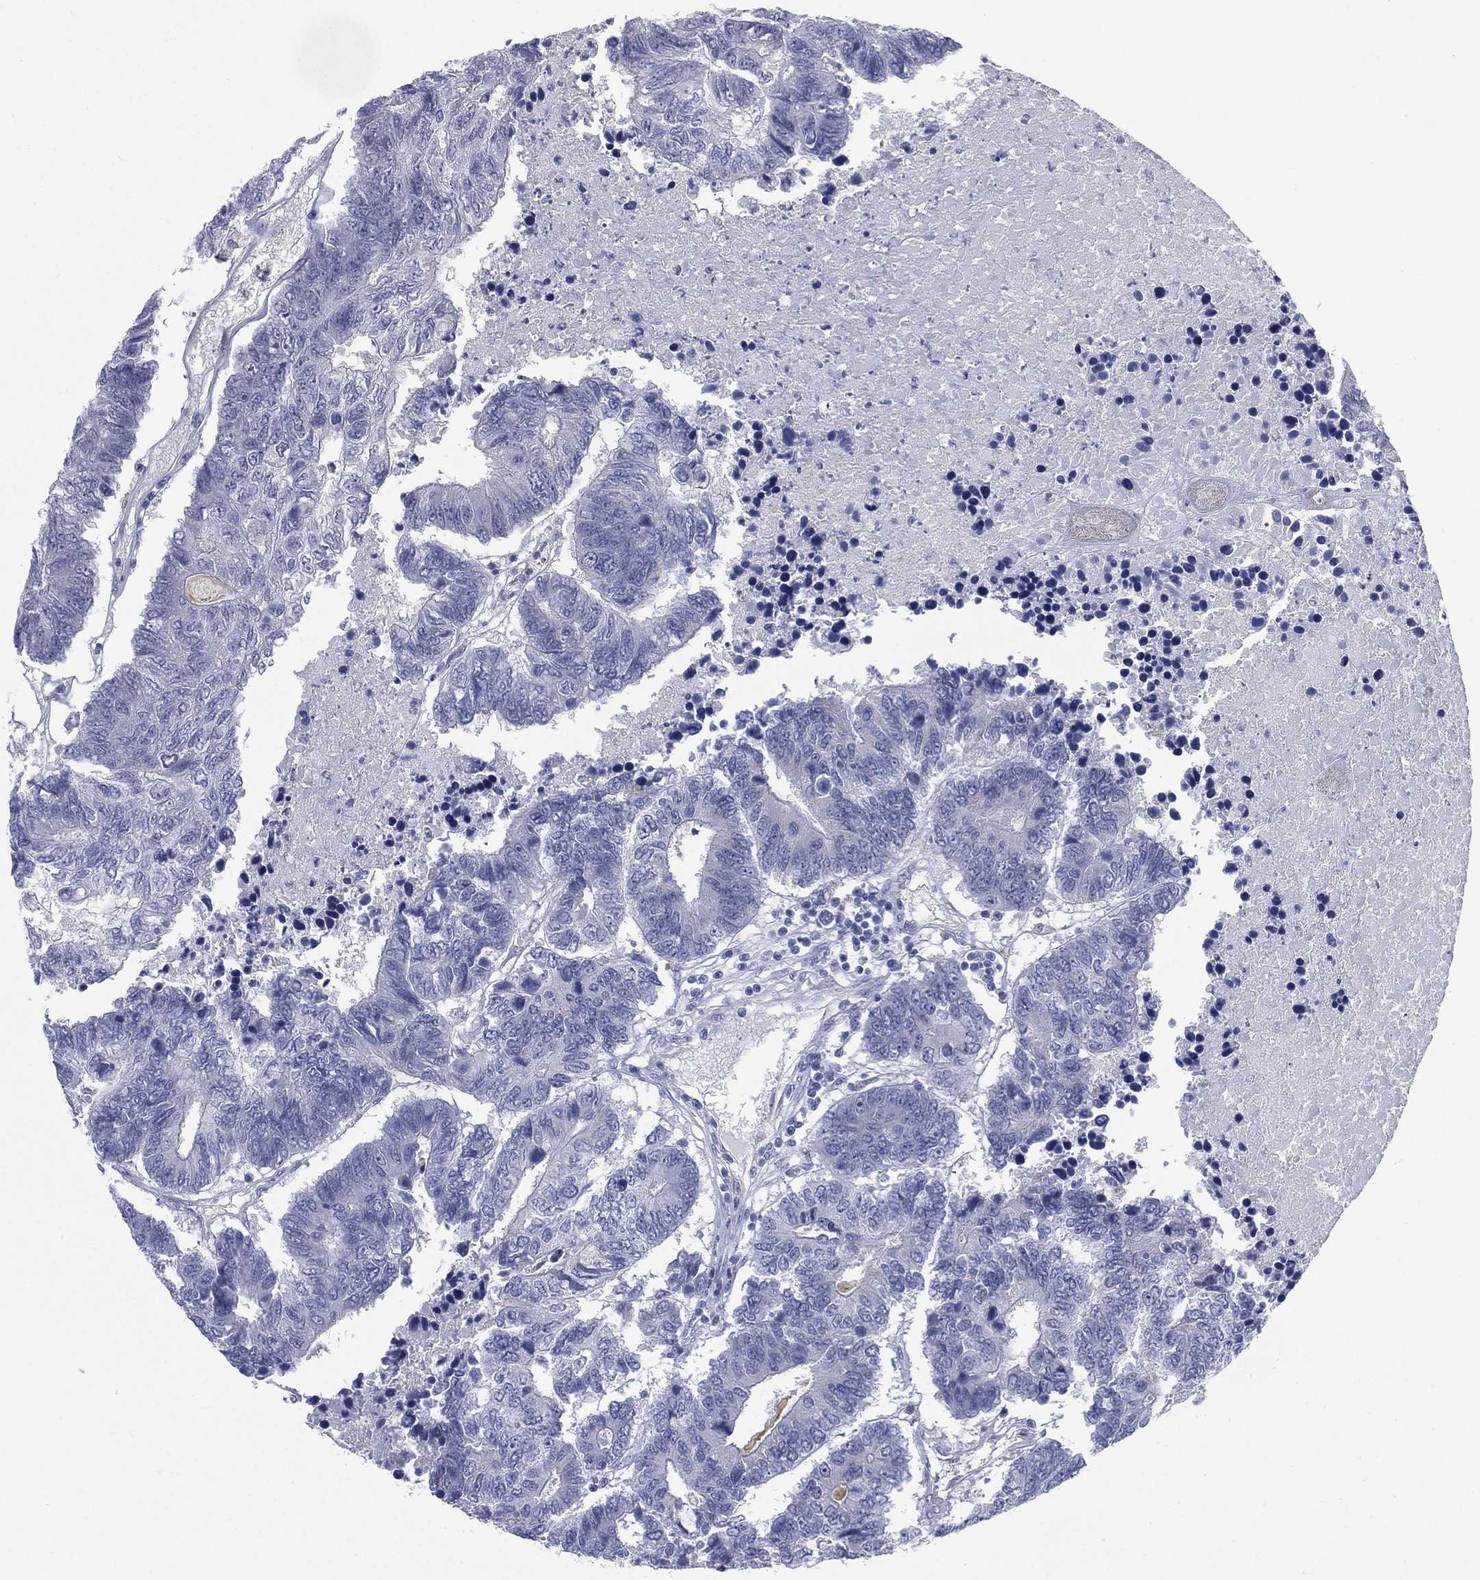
{"staining": {"intensity": "weak", "quantity": "<25%", "location": "cytoplasmic/membranous"}, "tissue": "colorectal cancer", "cell_type": "Tumor cells", "image_type": "cancer", "snomed": [{"axis": "morphology", "description": "Adenocarcinoma, NOS"}, {"axis": "topography", "description": "Colon"}], "caption": "DAB (3,3'-diaminobenzidine) immunohistochemical staining of adenocarcinoma (colorectal) shows no significant expression in tumor cells.", "gene": "AKAP3", "patient": {"sex": "female", "age": 48}}